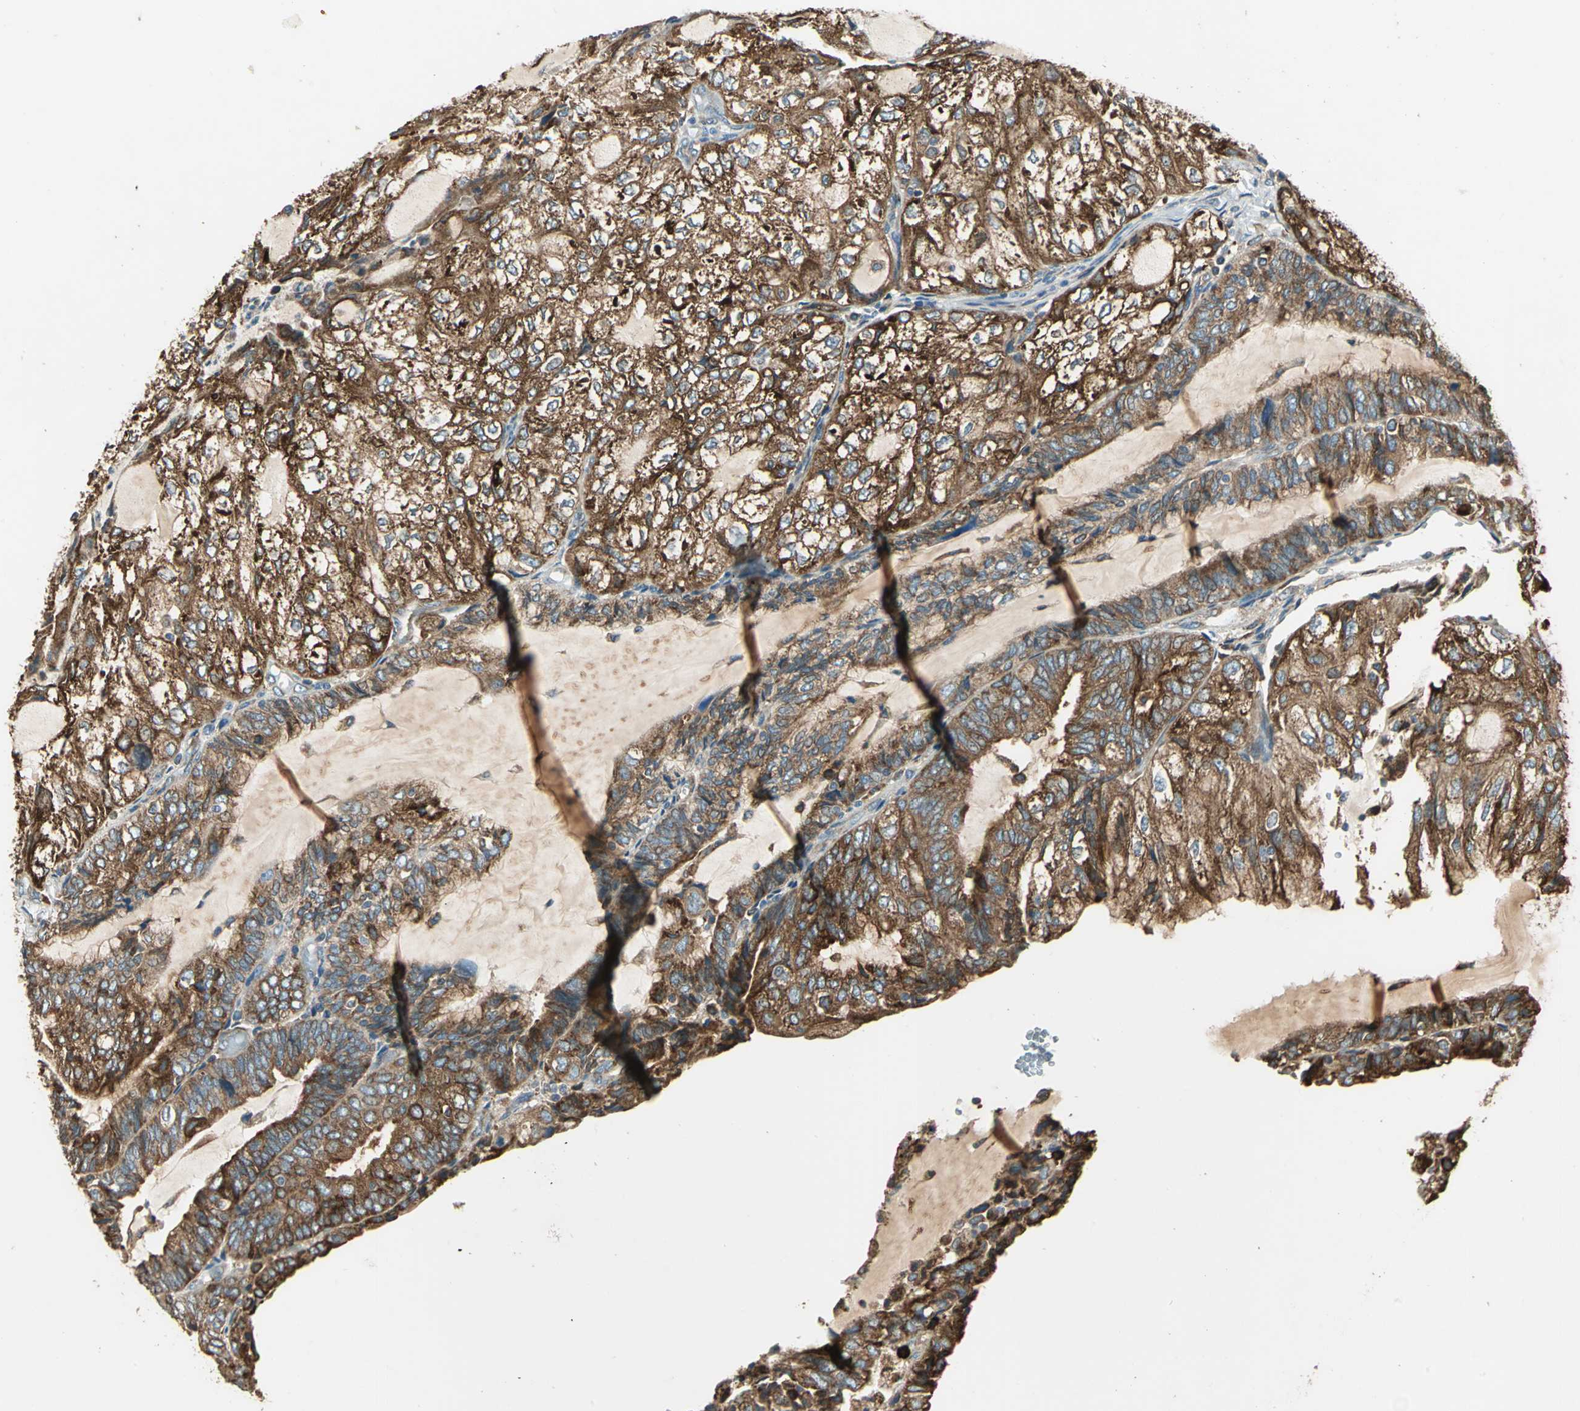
{"staining": {"intensity": "moderate", "quantity": ">75%", "location": "cytoplasmic/membranous"}, "tissue": "endometrial cancer", "cell_type": "Tumor cells", "image_type": "cancer", "snomed": [{"axis": "morphology", "description": "Adenocarcinoma, NOS"}, {"axis": "topography", "description": "Endometrium"}], "caption": "Endometrial adenocarcinoma stained for a protein (brown) shows moderate cytoplasmic/membranous positive expression in approximately >75% of tumor cells.", "gene": "PDIA4", "patient": {"sex": "female", "age": 81}}